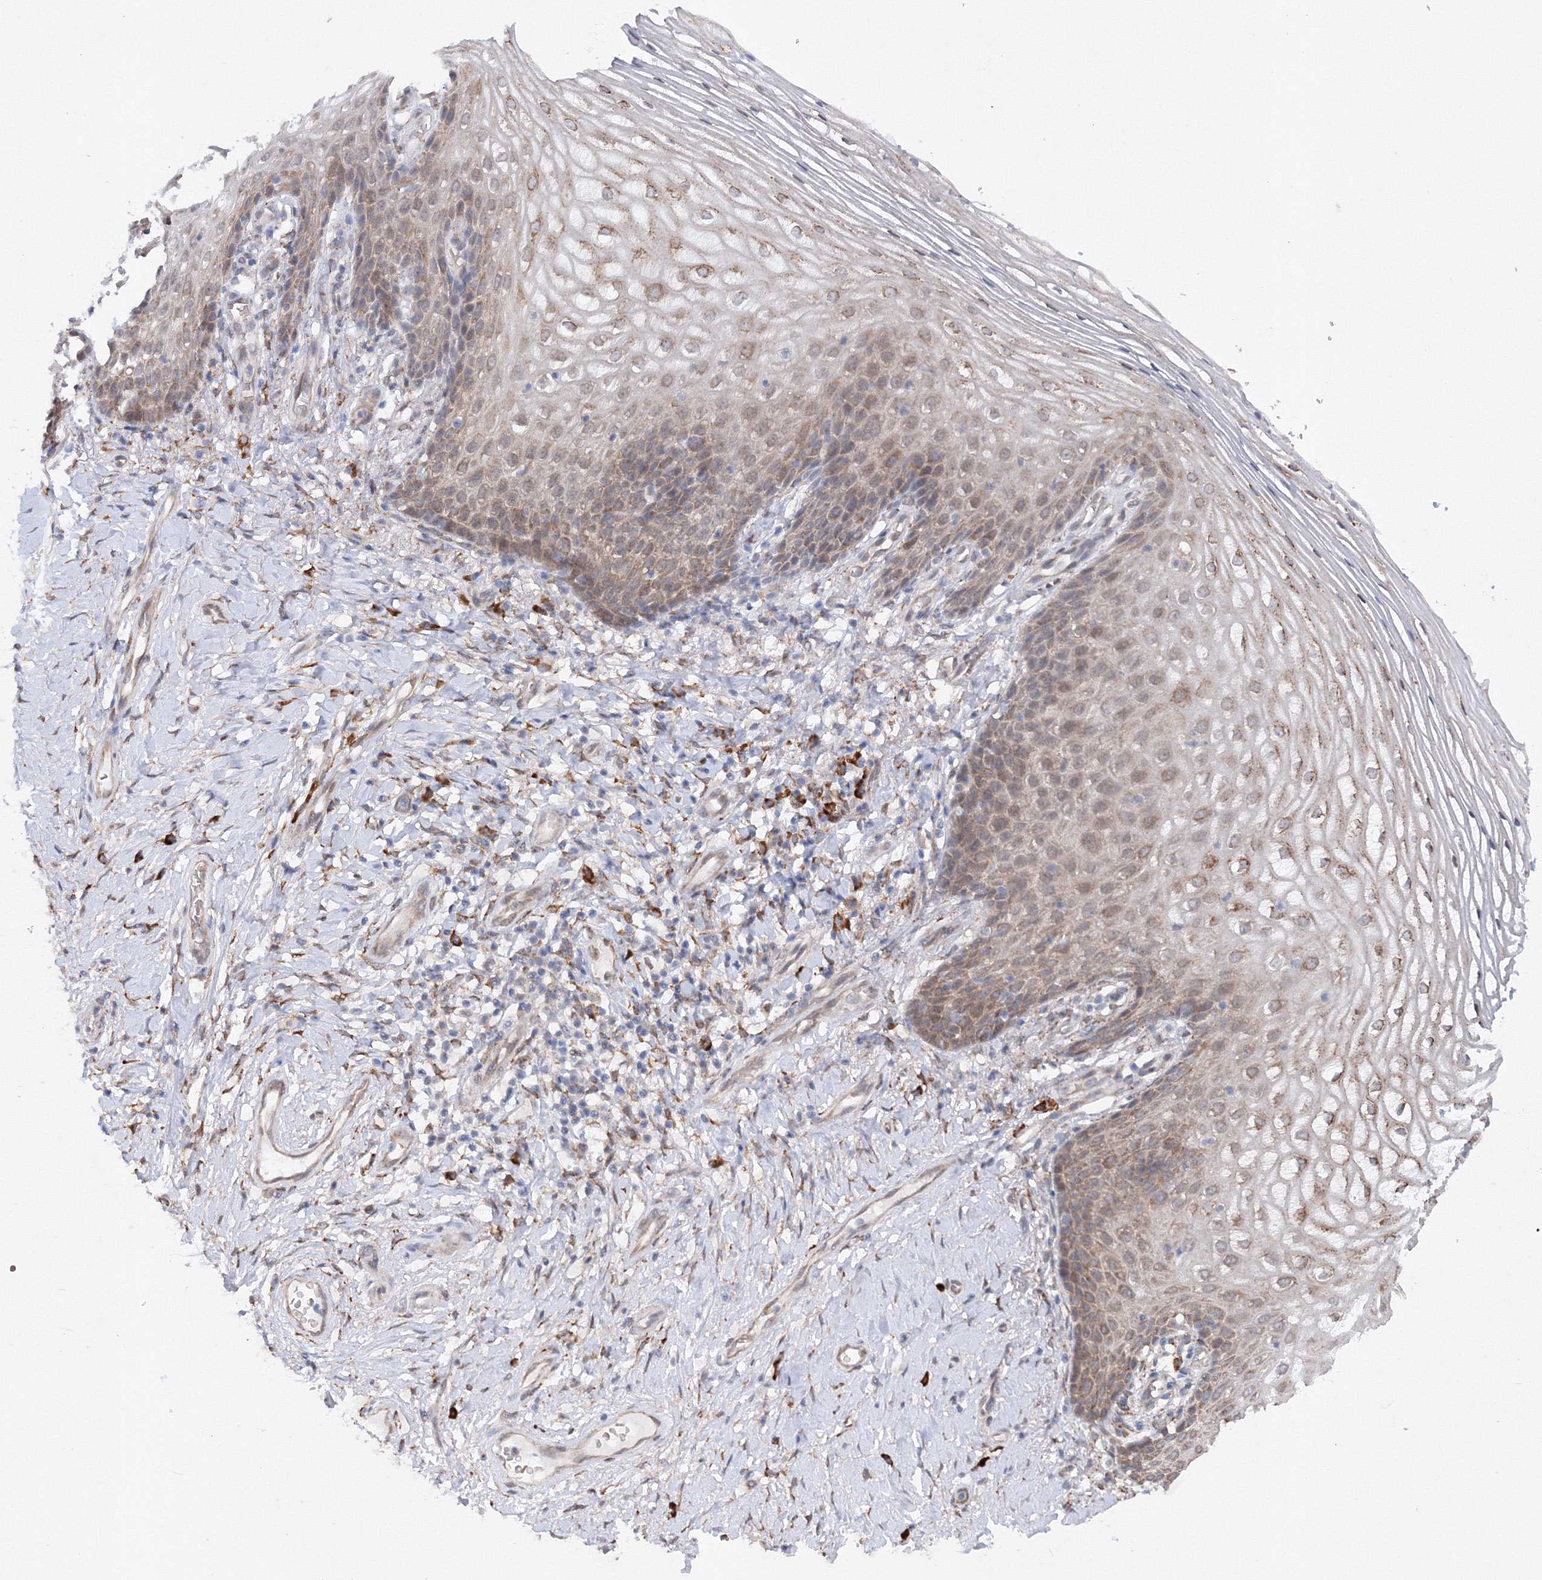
{"staining": {"intensity": "moderate", "quantity": "25%-75%", "location": "cytoplasmic/membranous"}, "tissue": "vagina", "cell_type": "Squamous epithelial cells", "image_type": "normal", "snomed": [{"axis": "morphology", "description": "Normal tissue, NOS"}, {"axis": "topography", "description": "Vagina"}], "caption": "Brown immunohistochemical staining in unremarkable vagina exhibits moderate cytoplasmic/membranous expression in about 25%-75% of squamous epithelial cells.", "gene": "DIS3L2", "patient": {"sex": "female", "age": 60}}